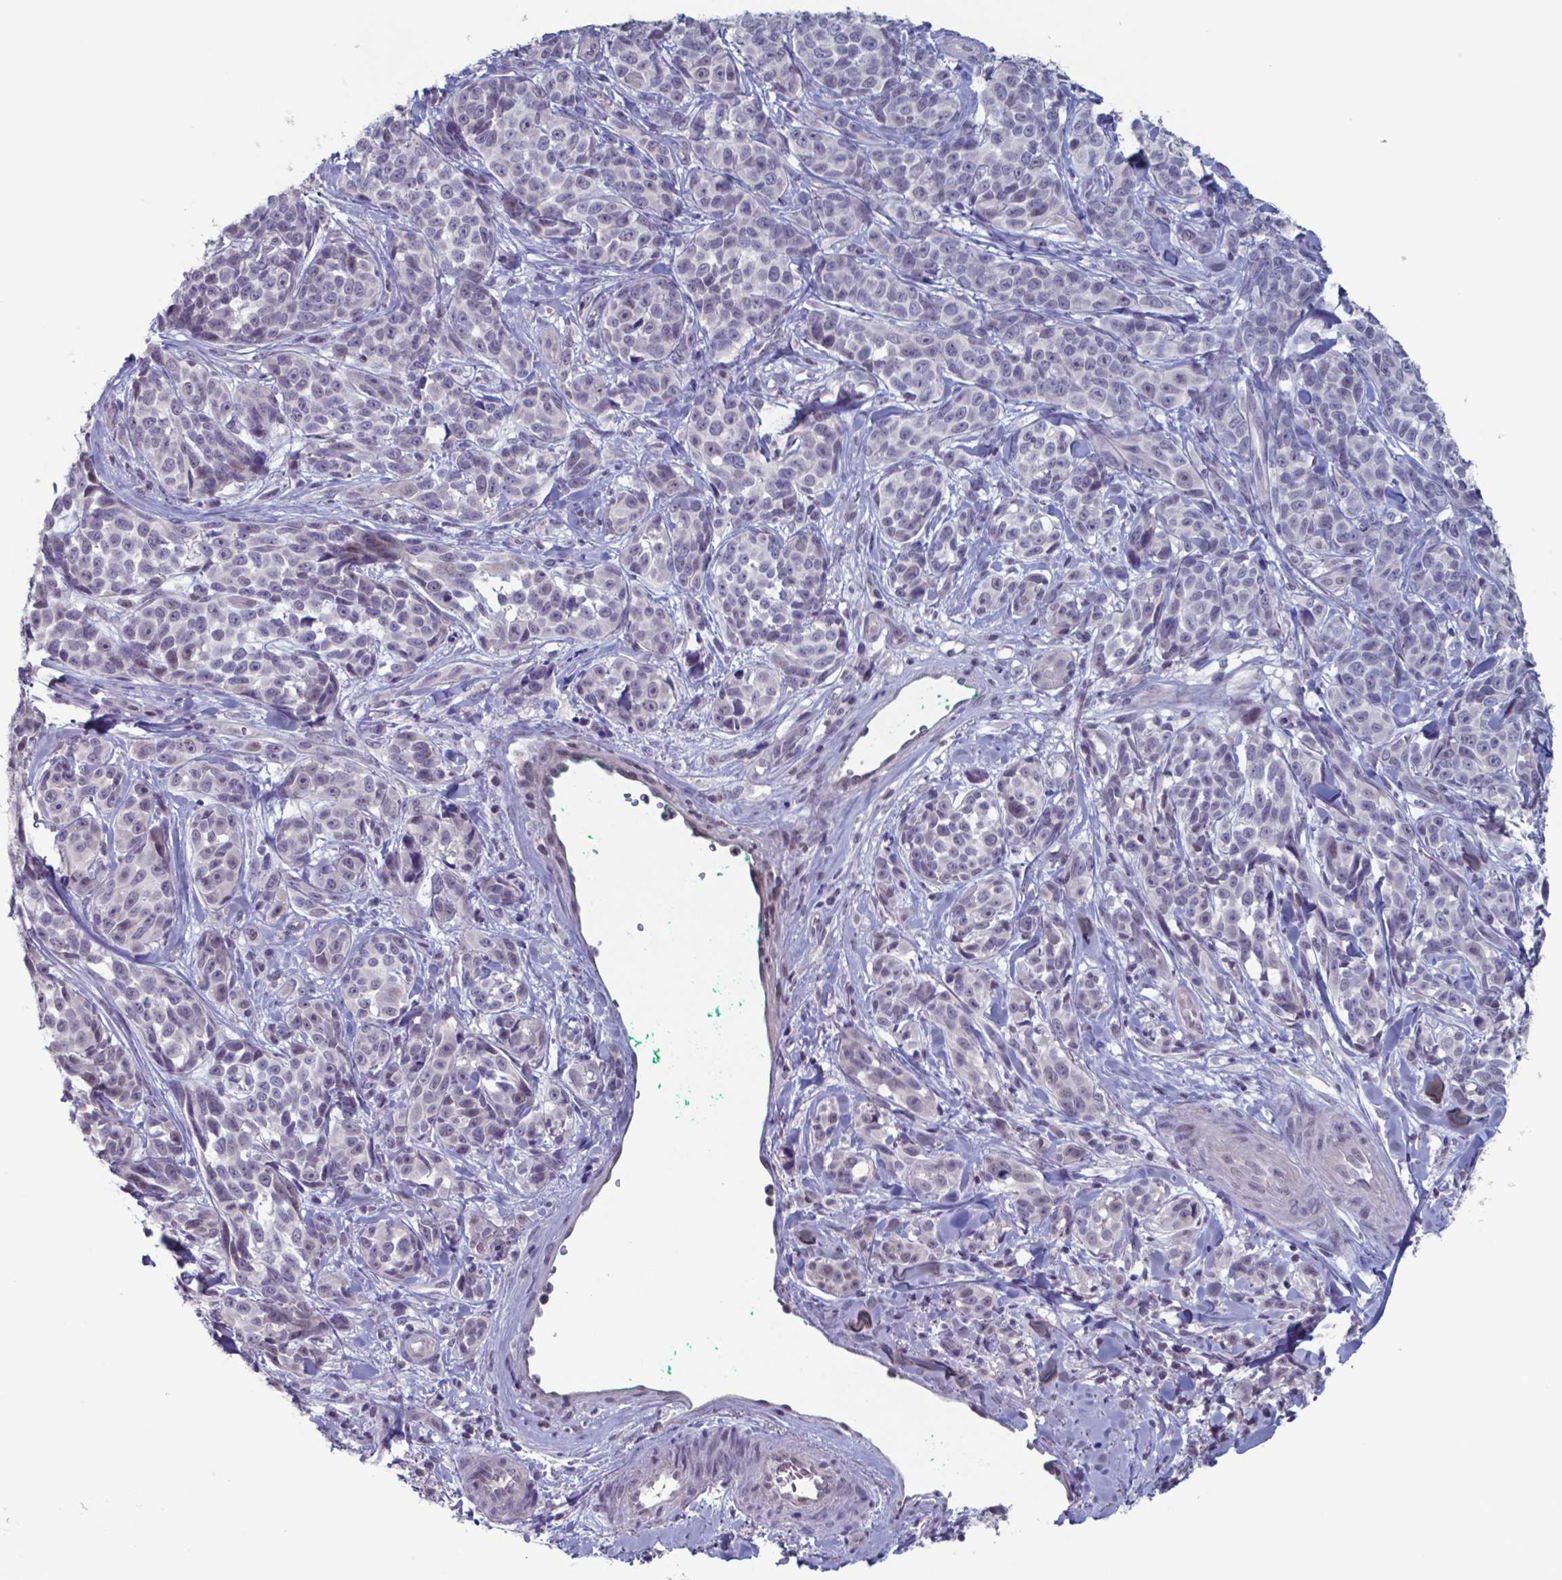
{"staining": {"intensity": "negative", "quantity": "none", "location": "none"}, "tissue": "melanoma", "cell_type": "Tumor cells", "image_type": "cancer", "snomed": [{"axis": "morphology", "description": "Malignant melanoma, NOS"}, {"axis": "topography", "description": "Skin"}], "caption": "Malignant melanoma stained for a protein using immunohistochemistry (IHC) reveals no expression tumor cells.", "gene": "TDP2", "patient": {"sex": "female", "age": 88}}